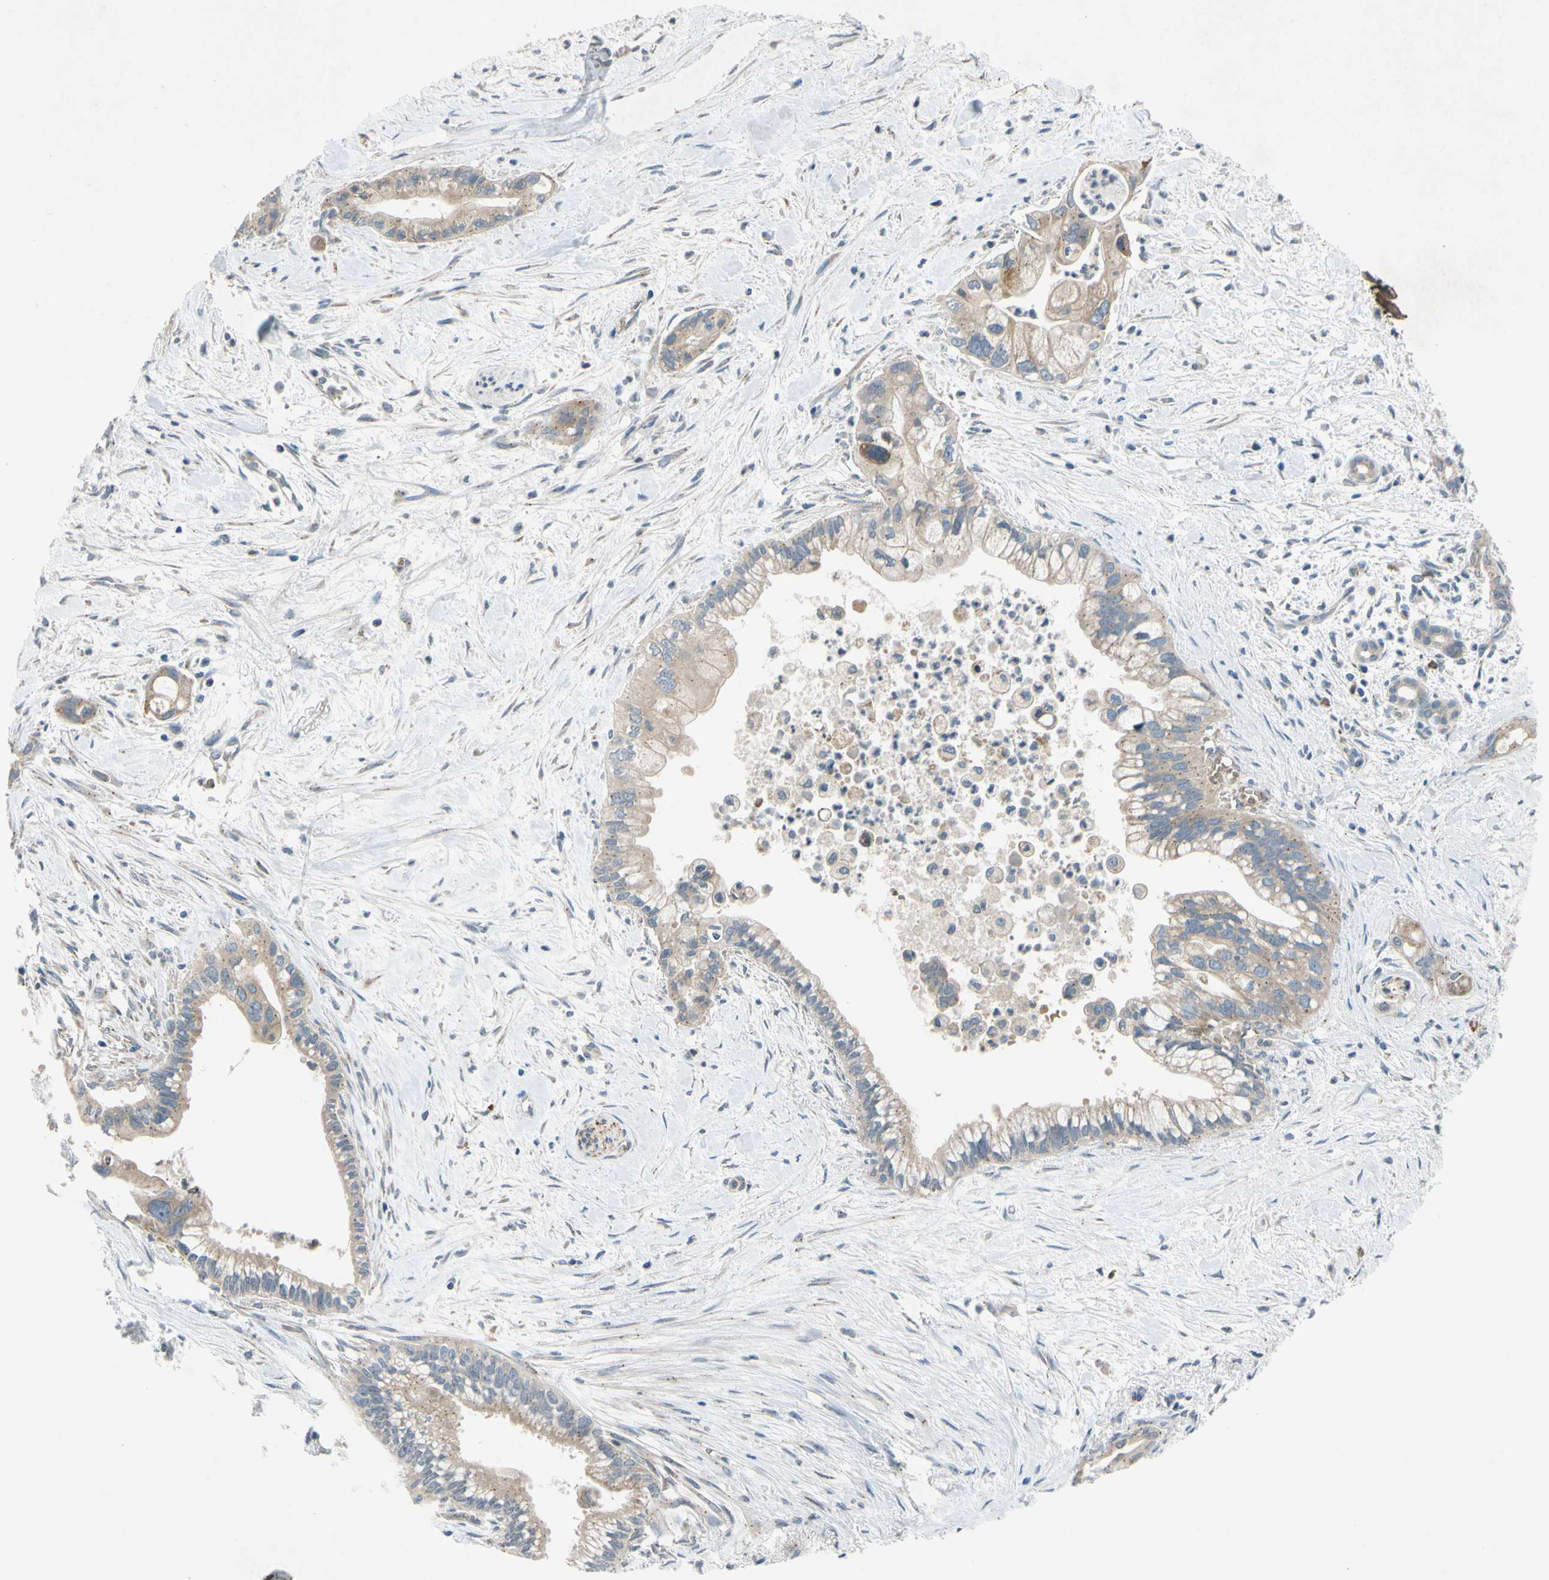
{"staining": {"intensity": "weak", "quantity": ">75%", "location": "cytoplasmic/membranous"}, "tissue": "pancreatic cancer", "cell_type": "Tumor cells", "image_type": "cancer", "snomed": [{"axis": "morphology", "description": "Adenocarcinoma, NOS"}, {"axis": "topography", "description": "Pancreas"}], "caption": "Pancreatic cancer stained with a protein marker demonstrates weak staining in tumor cells.", "gene": "ADD2", "patient": {"sex": "male", "age": 70}}